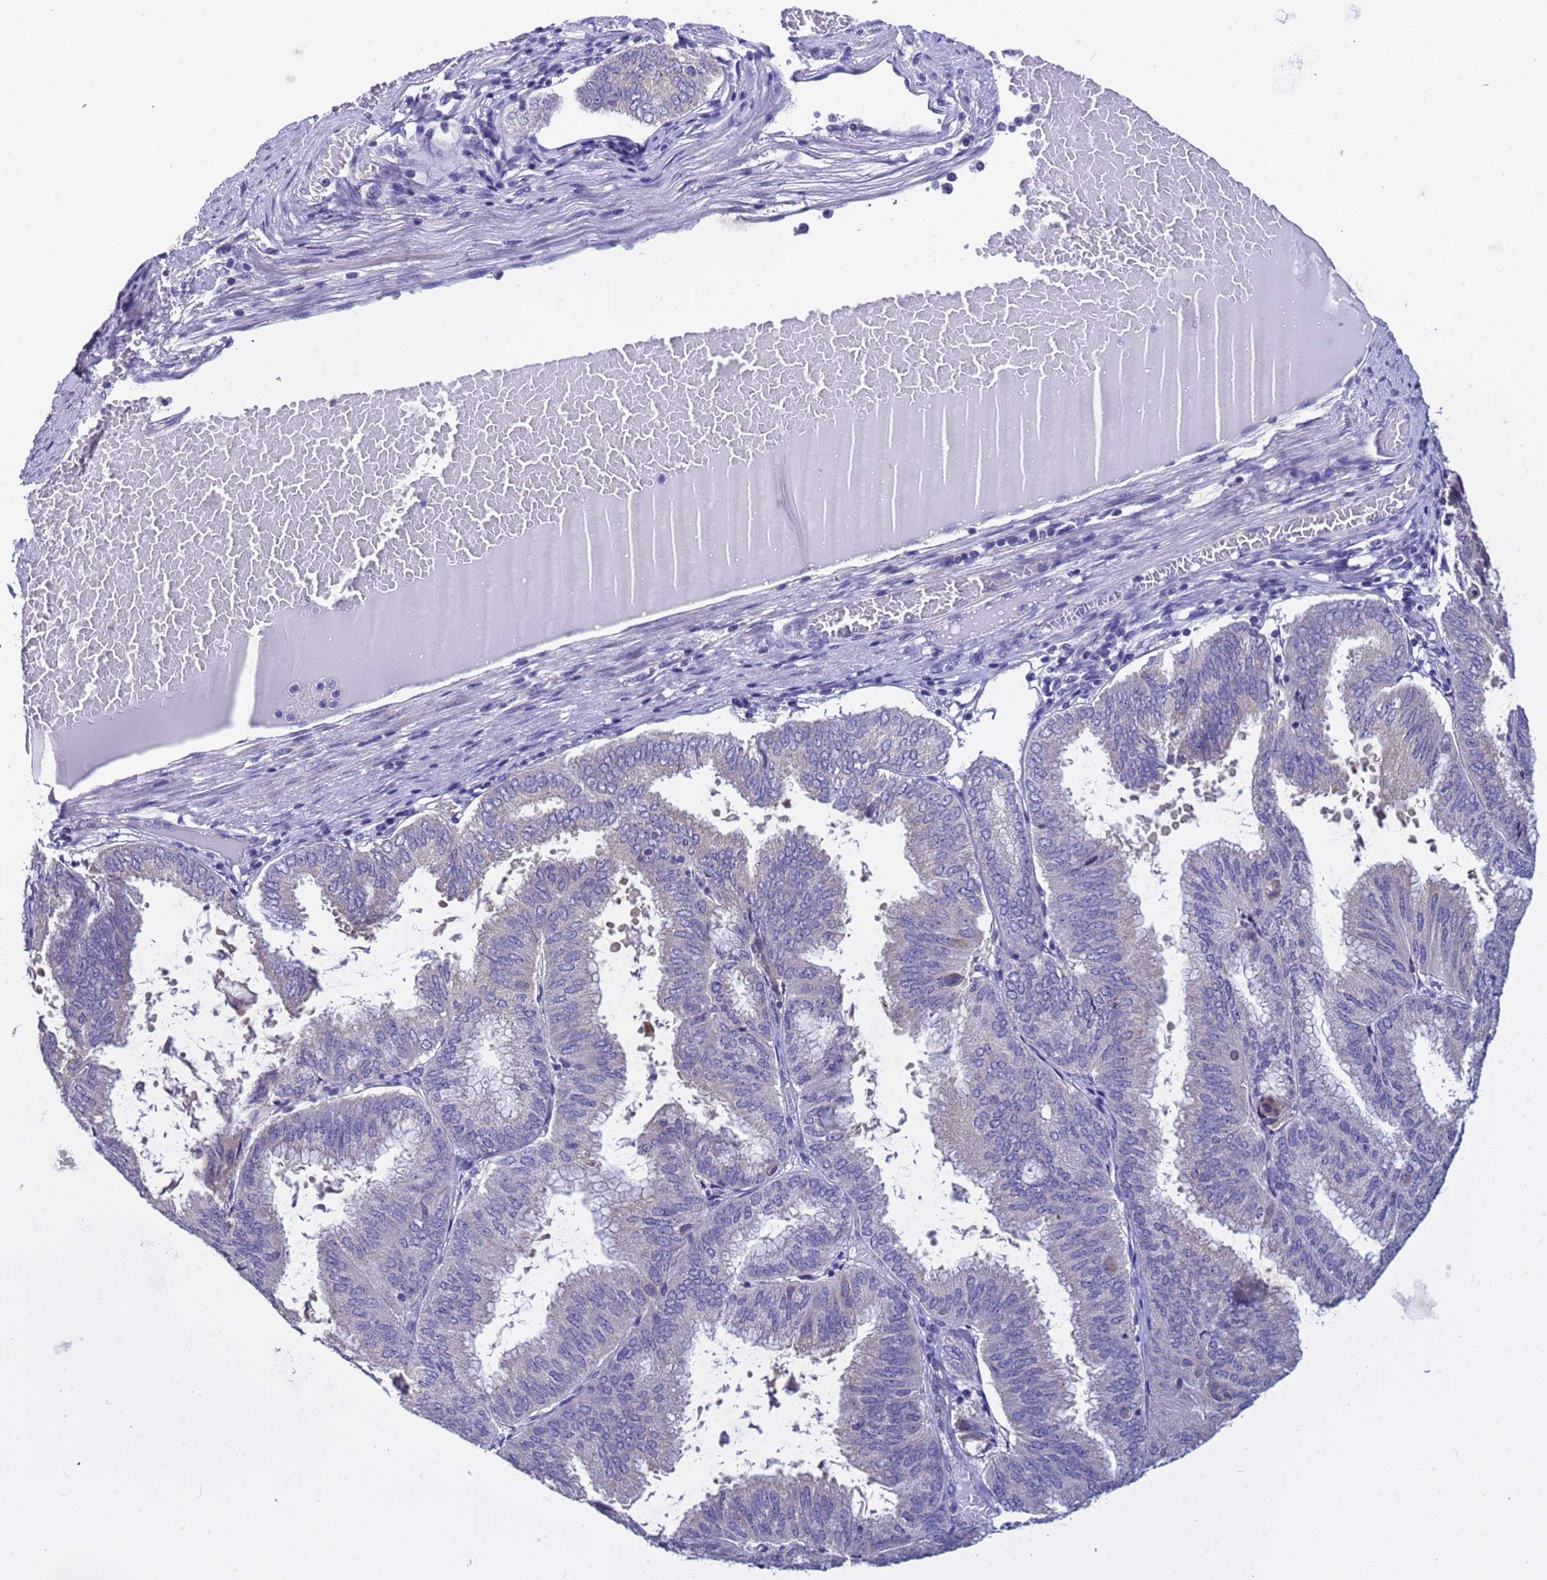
{"staining": {"intensity": "weak", "quantity": "25%-75%", "location": "cytoplasmic/membranous"}, "tissue": "endometrial cancer", "cell_type": "Tumor cells", "image_type": "cancer", "snomed": [{"axis": "morphology", "description": "Adenocarcinoma, NOS"}, {"axis": "topography", "description": "Endometrium"}], "caption": "Immunohistochemistry (IHC) micrograph of neoplastic tissue: human endometrial cancer (adenocarcinoma) stained using immunohistochemistry reveals low levels of weak protein expression localized specifically in the cytoplasmic/membranous of tumor cells, appearing as a cytoplasmic/membranous brown color.", "gene": "ELMOD2", "patient": {"sex": "female", "age": 49}}